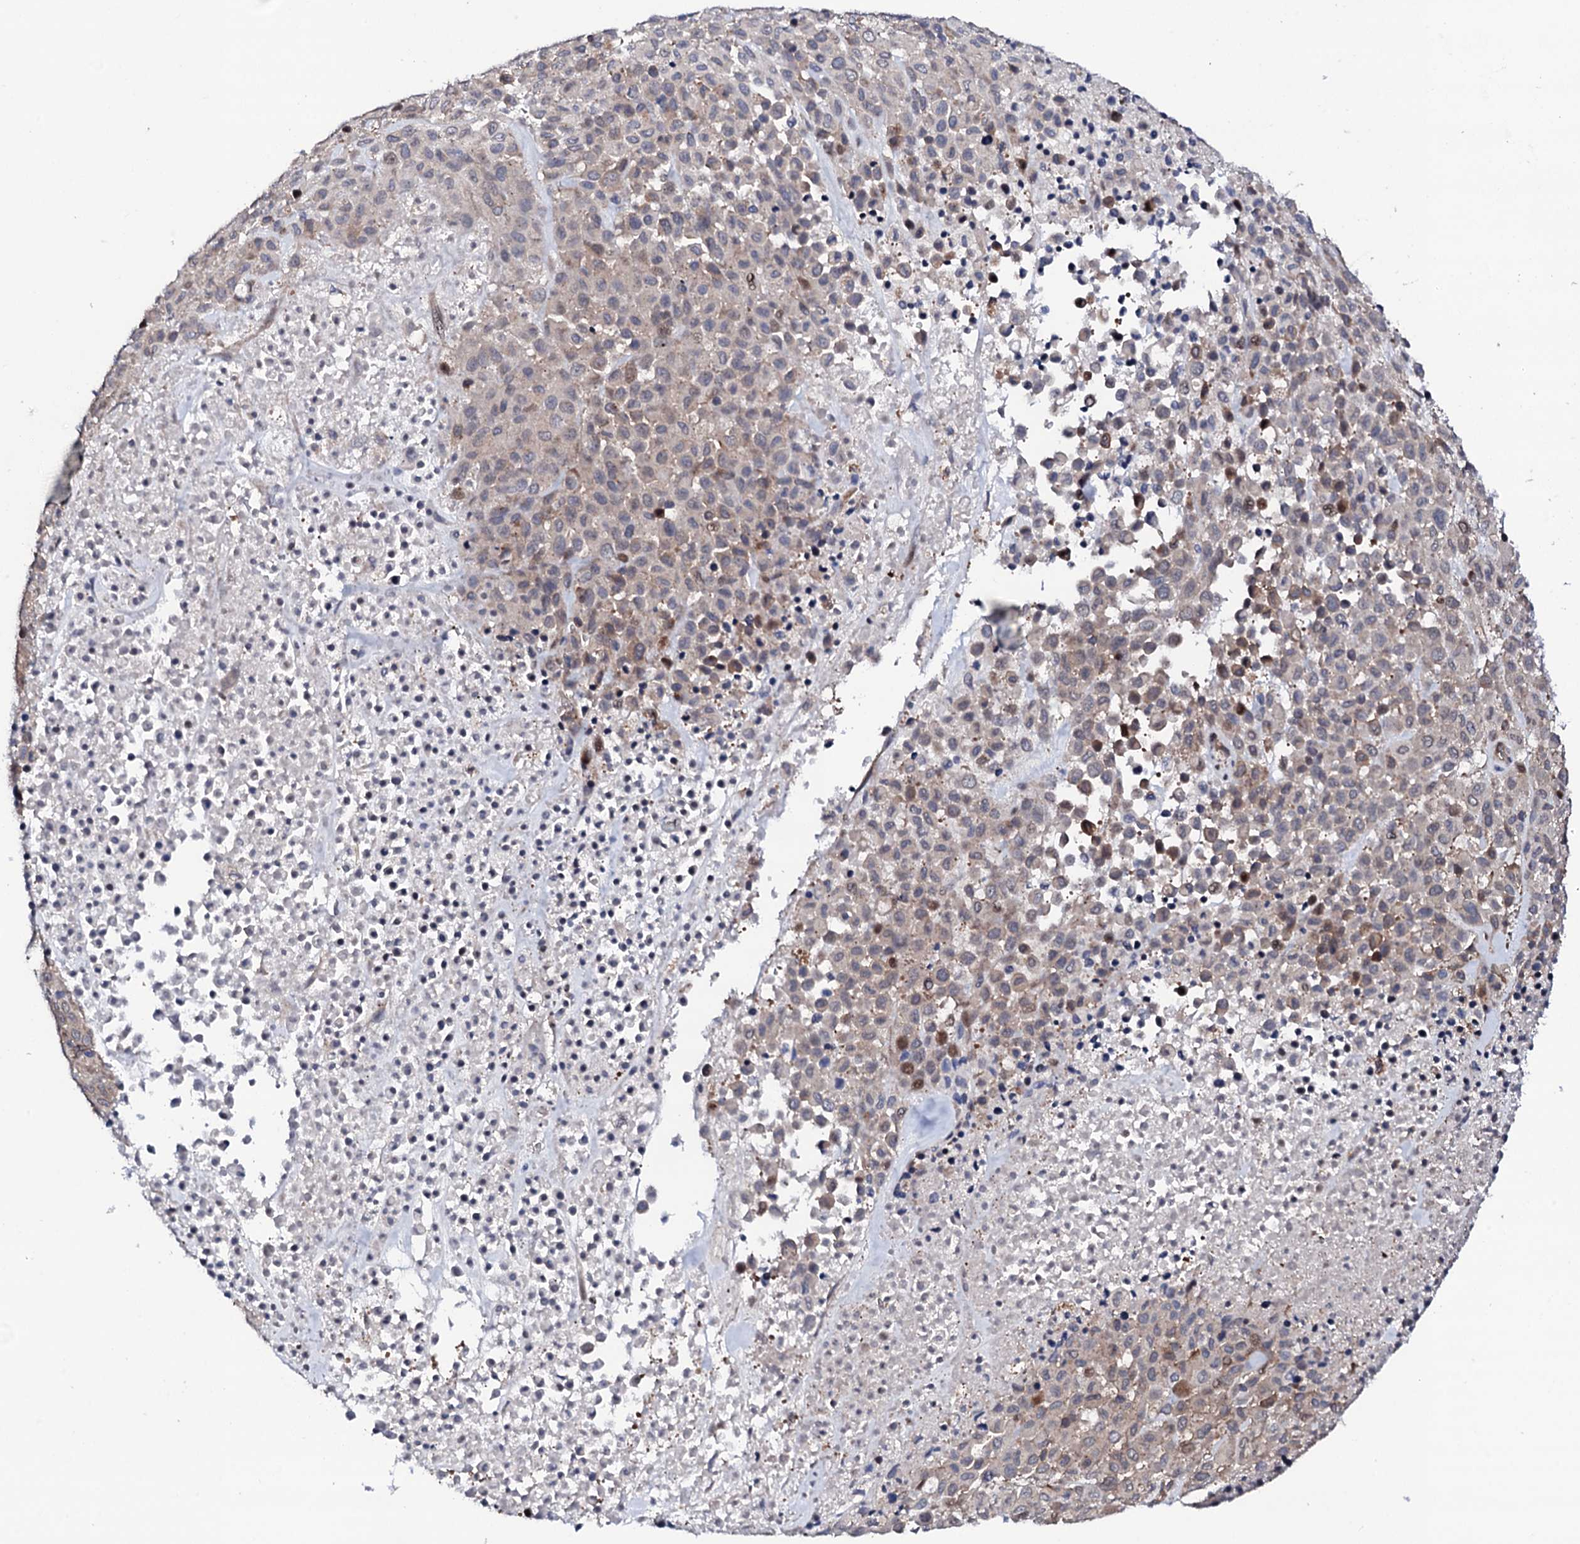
{"staining": {"intensity": "moderate", "quantity": "<25%", "location": "nuclear"}, "tissue": "melanoma", "cell_type": "Tumor cells", "image_type": "cancer", "snomed": [{"axis": "morphology", "description": "Malignant melanoma, Metastatic site"}, {"axis": "topography", "description": "Skin"}], "caption": "Immunohistochemistry image of human melanoma stained for a protein (brown), which displays low levels of moderate nuclear expression in approximately <25% of tumor cells.", "gene": "CIAO2A", "patient": {"sex": "female", "age": 81}}